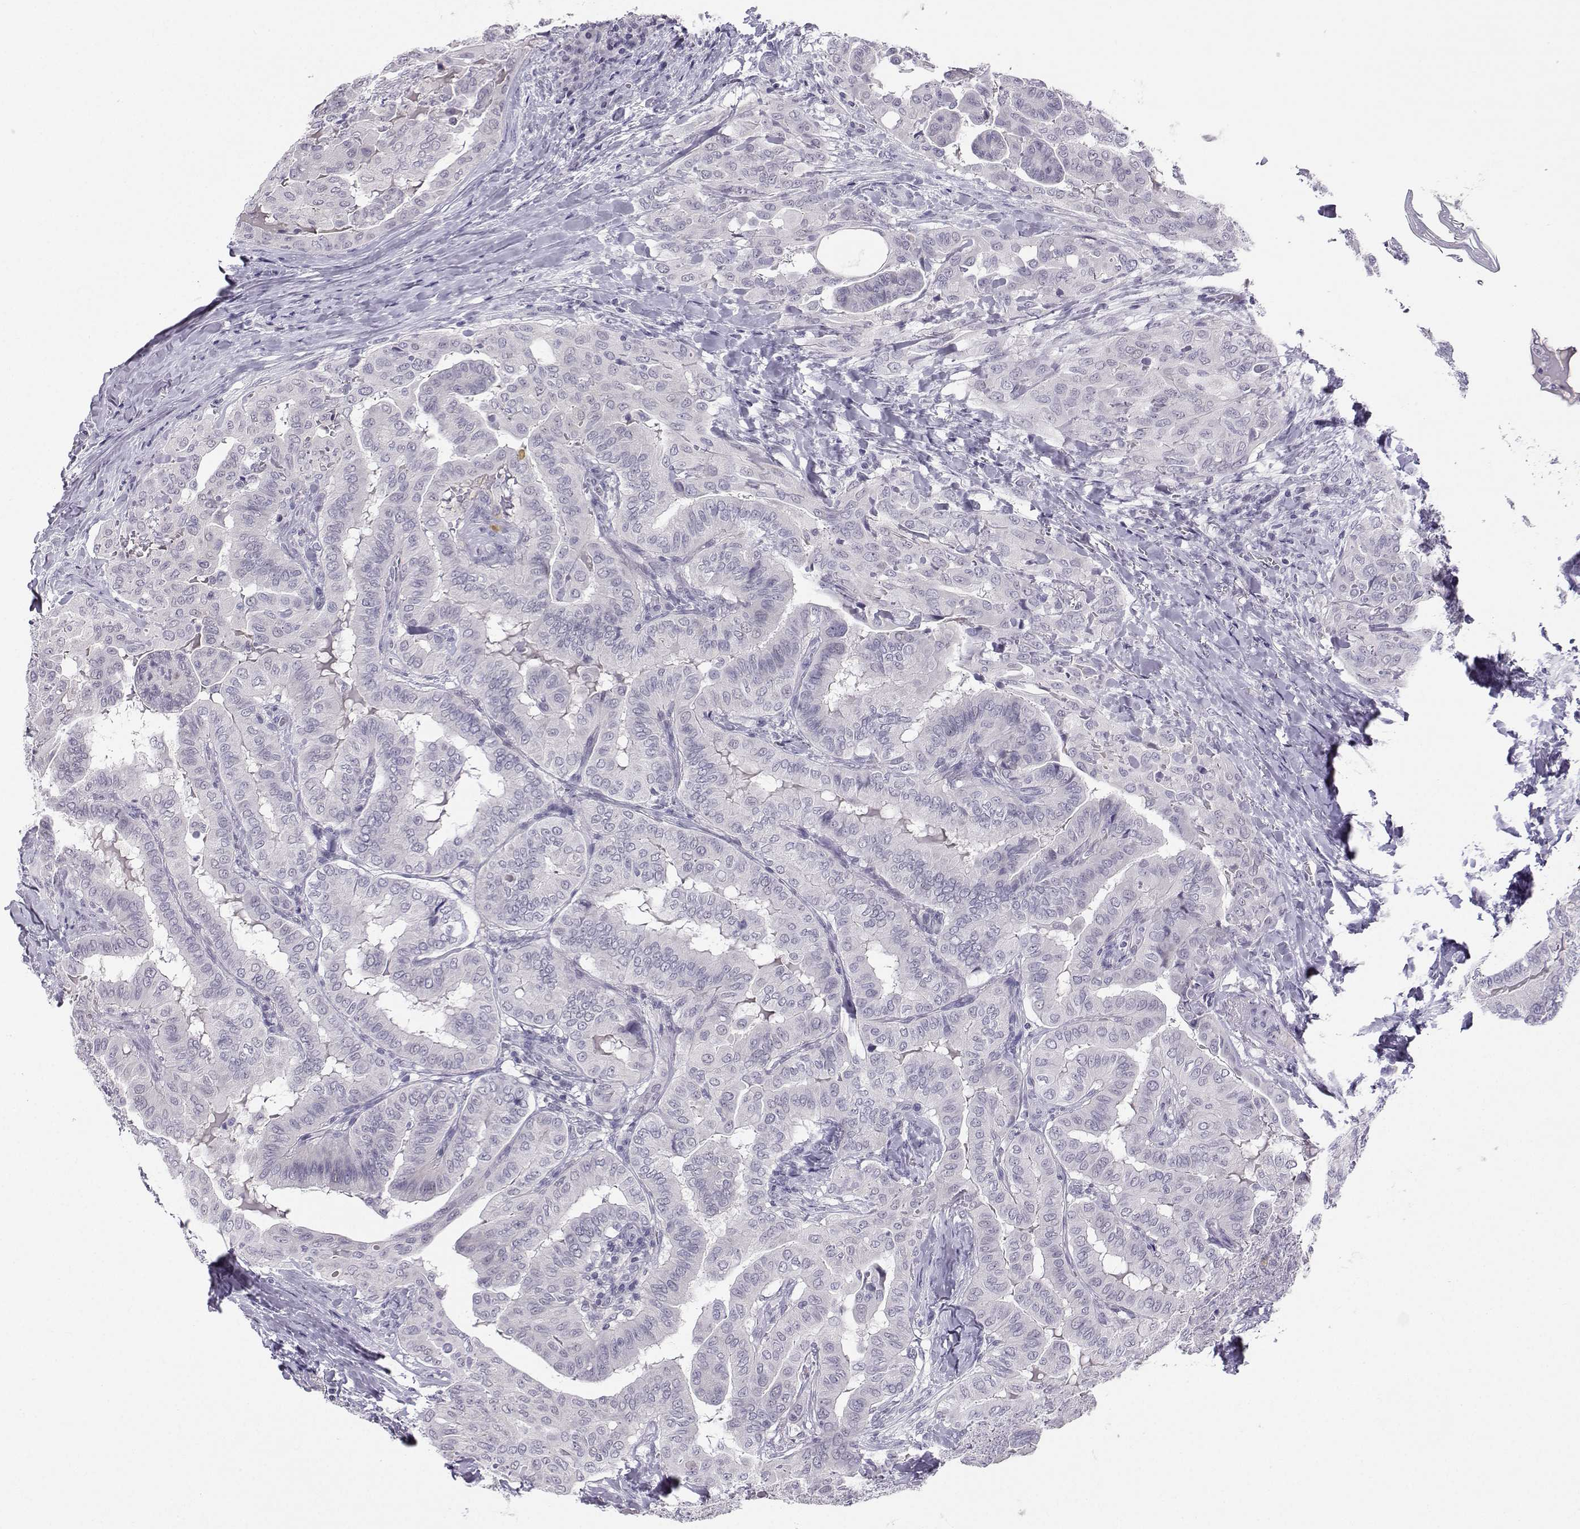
{"staining": {"intensity": "negative", "quantity": "none", "location": "none"}, "tissue": "thyroid cancer", "cell_type": "Tumor cells", "image_type": "cancer", "snomed": [{"axis": "morphology", "description": "Papillary adenocarcinoma, NOS"}, {"axis": "topography", "description": "Thyroid gland"}], "caption": "DAB immunohistochemical staining of human thyroid cancer shows no significant positivity in tumor cells.", "gene": "LHX1", "patient": {"sex": "female", "age": 68}}